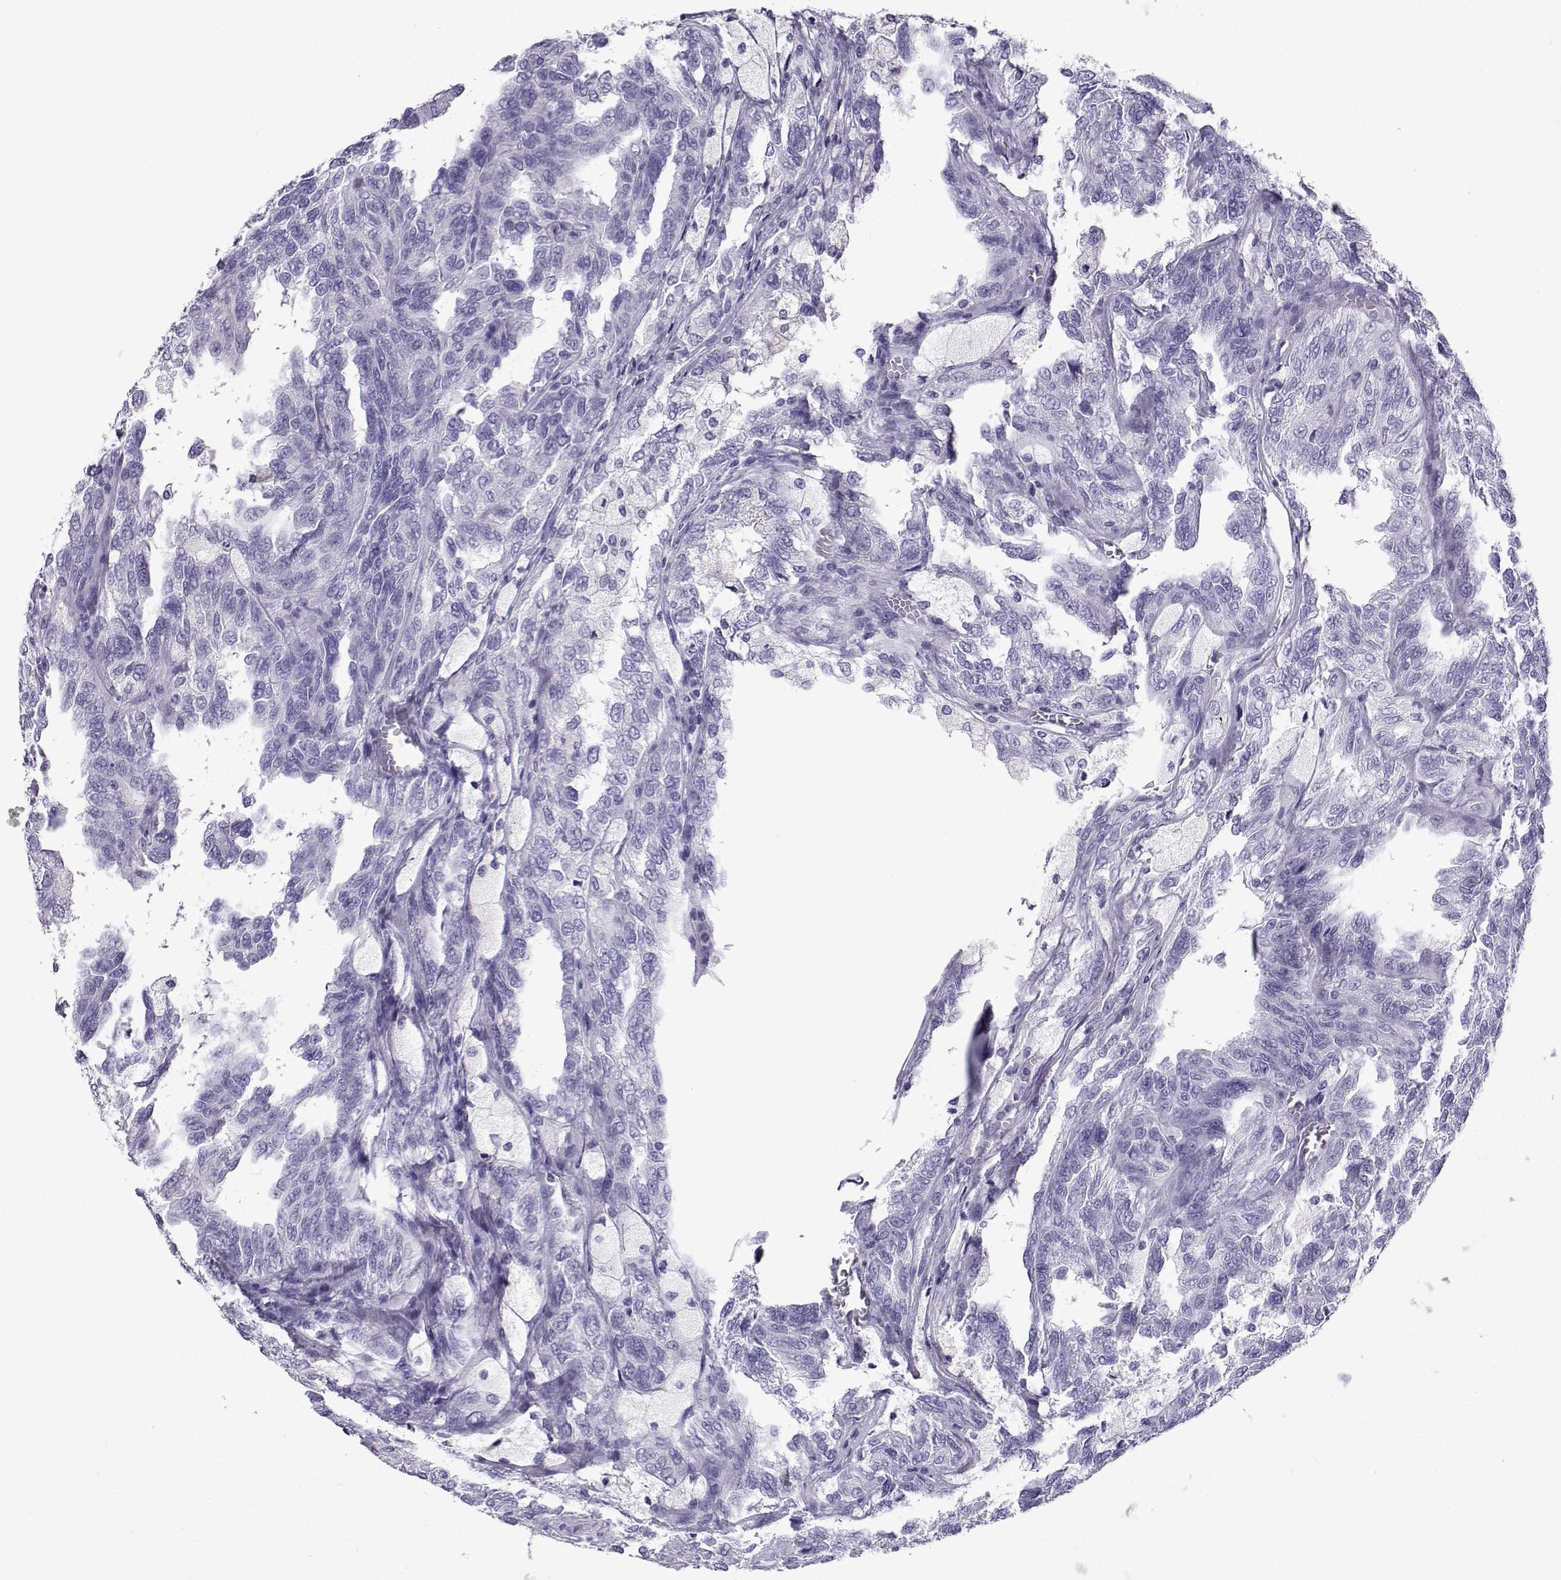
{"staining": {"intensity": "negative", "quantity": "none", "location": "none"}, "tissue": "renal cancer", "cell_type": "Tumor cells", "image_type": "cancer", "snomed": [{"axis": "morphology", "description": "Adenocarcinoma, NOS"}, {"axis": "topography", "description": "Kidney"}], "caption": "This photomicrograph is of renal cancer (adenocarcinoma) stained with immunohistochemistry (IHC) to label a protein in brown with the nuclei are counter-stained blue. There is no positivity in tumor cells.", "gene": "CD109", "patient": {"sex": "male", "age": 79}}